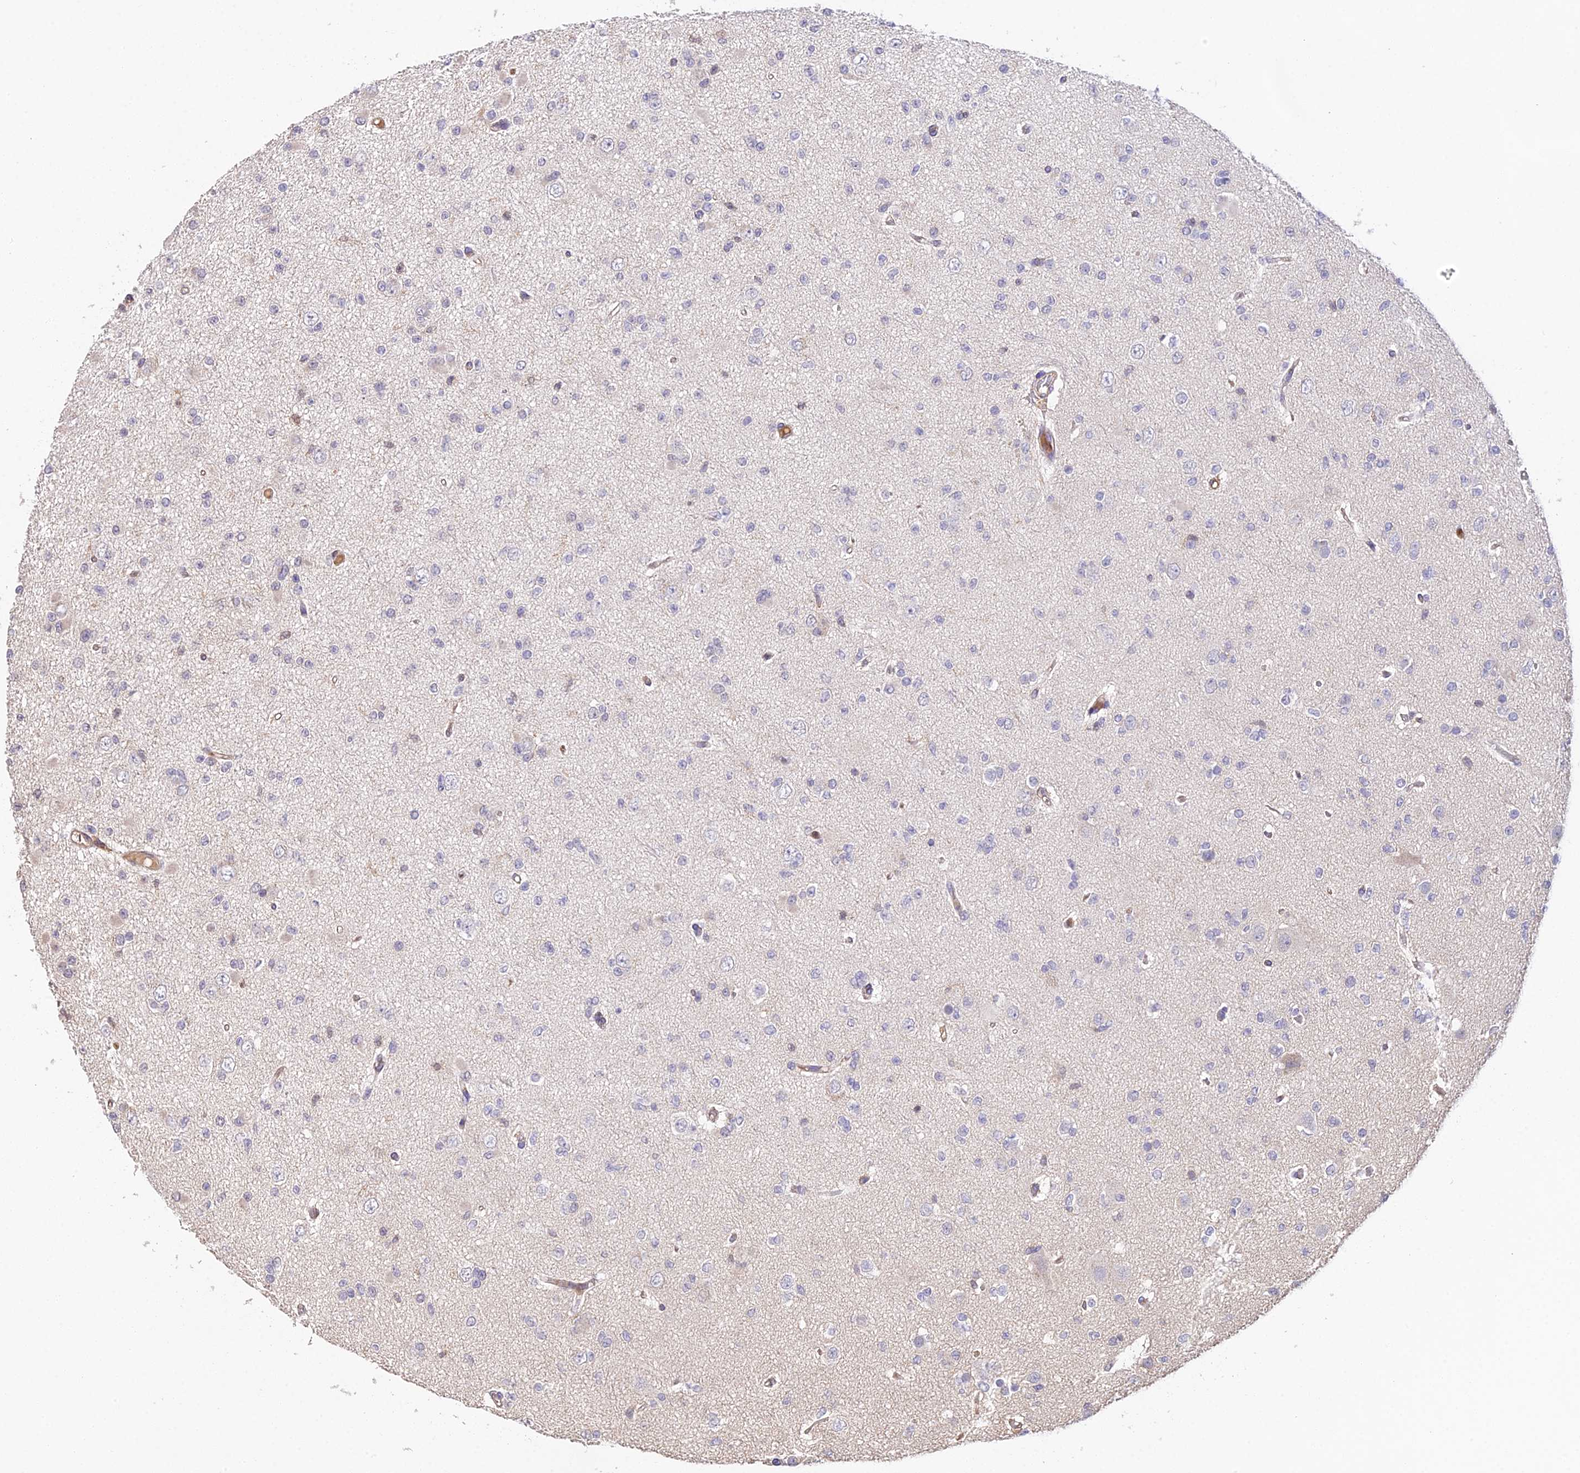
{"staining": {"intensity": "negative", "quantity": "none", "location": "none"}, "tissue": "glioma", "cell_type": "Tumor cells", "image_type": "cancer", "snomed": [{"axis": "morphology", "description": "Glioma, malignant, Low grade"}, {"axis": "topography", "description": "Brain"}], "caption": "Immunohistochemistry of glioma reveals no positivity in tumor cells.", "gene": "FBP1", "patient": {"sex": "female", "age": 22}}